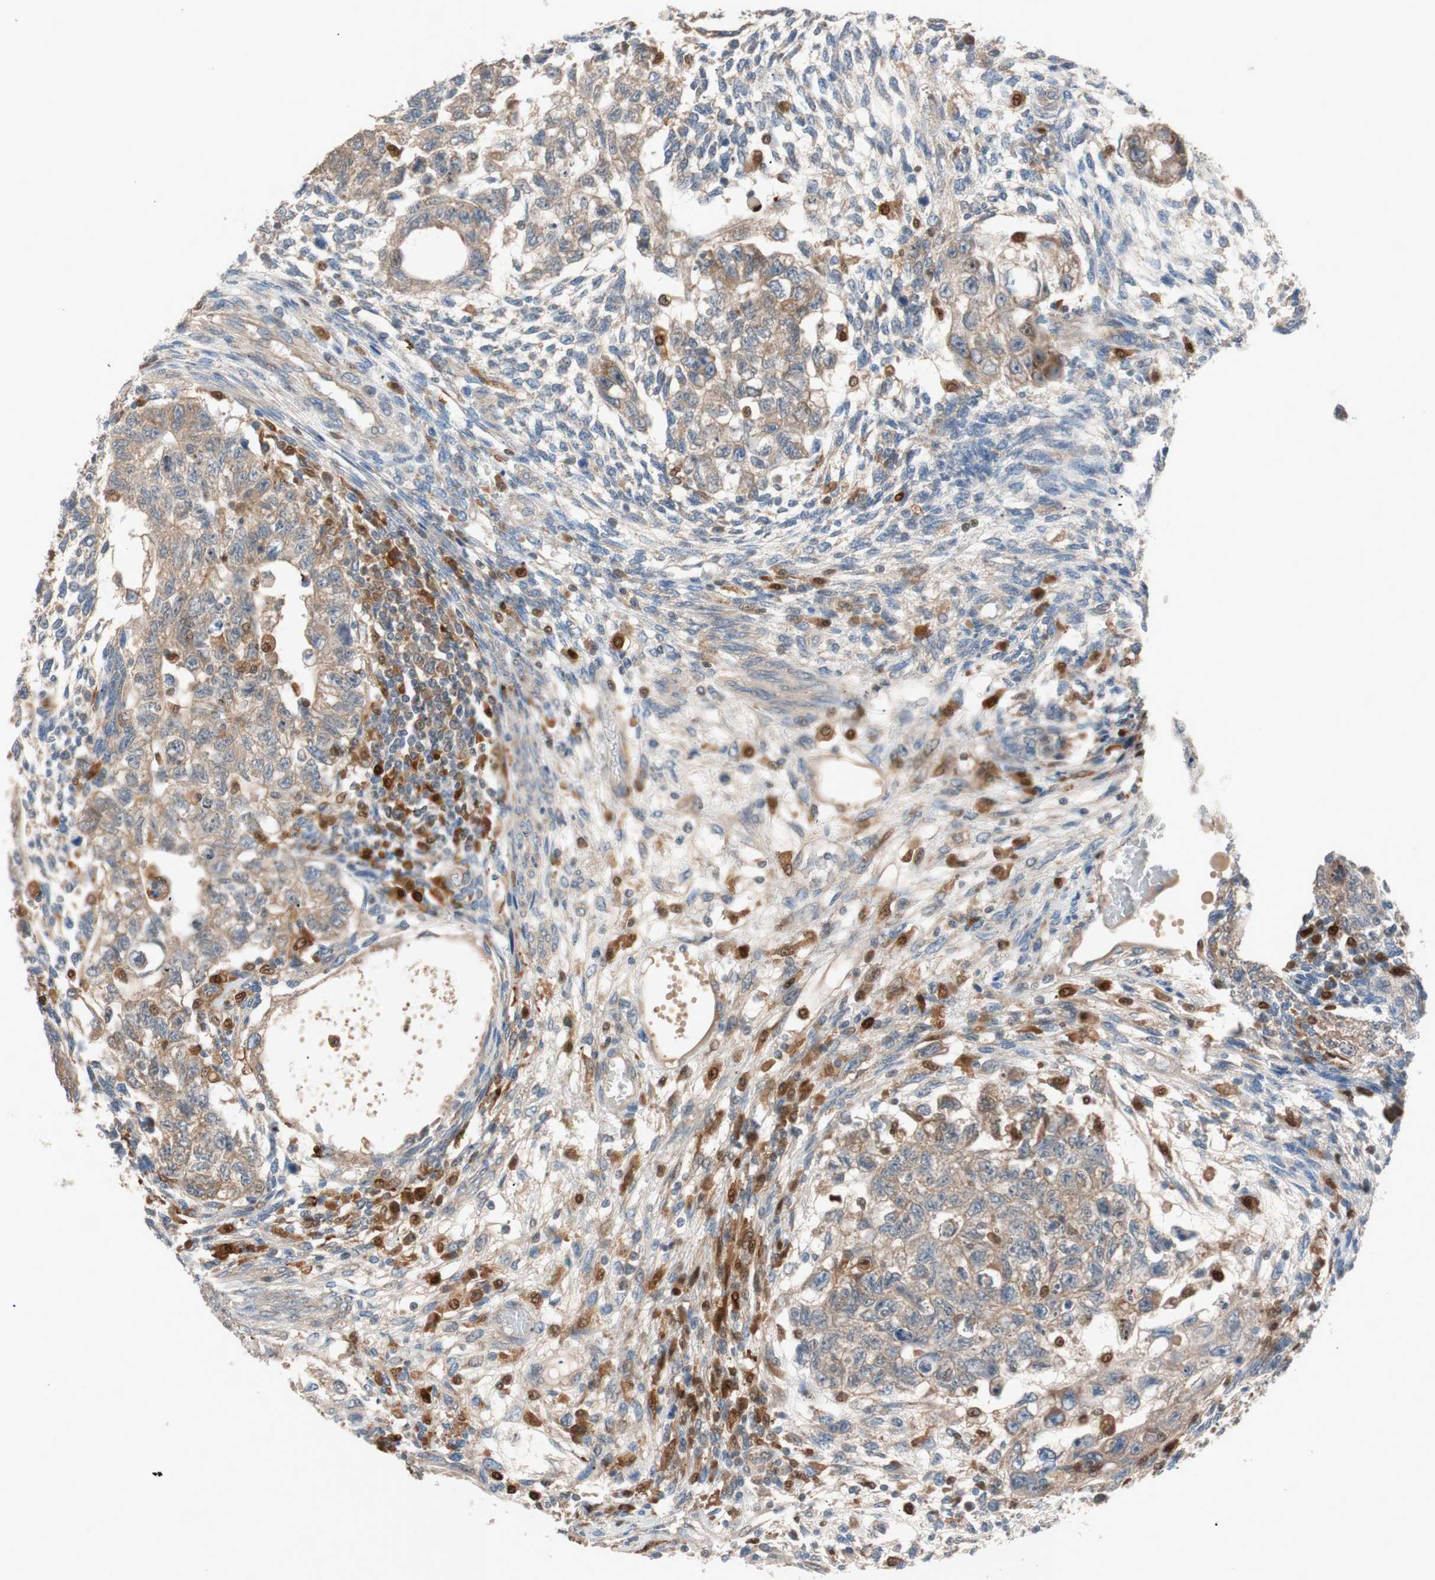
{"staining": {"intensity": "moderate", "quantity": ">75%", "location": "cytoplasmic/membranous"}, "tissue": "testis cancer", "cell_type": "Tumor cells", "image_type": "cancer", "snomed": [{"axis": "morphology", "description": "Normal tissue, NOS"}, {"axis": "morphology", "description": "Carcinoma, Embryonal, NOS"}, {"axis": "topography", "description": "Testis"}], "caption": "A brown stain labels moderate cytoplasmic/membranous staining of a protein in testis embryonal carcinoma tumor cells.", "gene": "FAAH", "patient": {"sex": "male", "age": 36}}